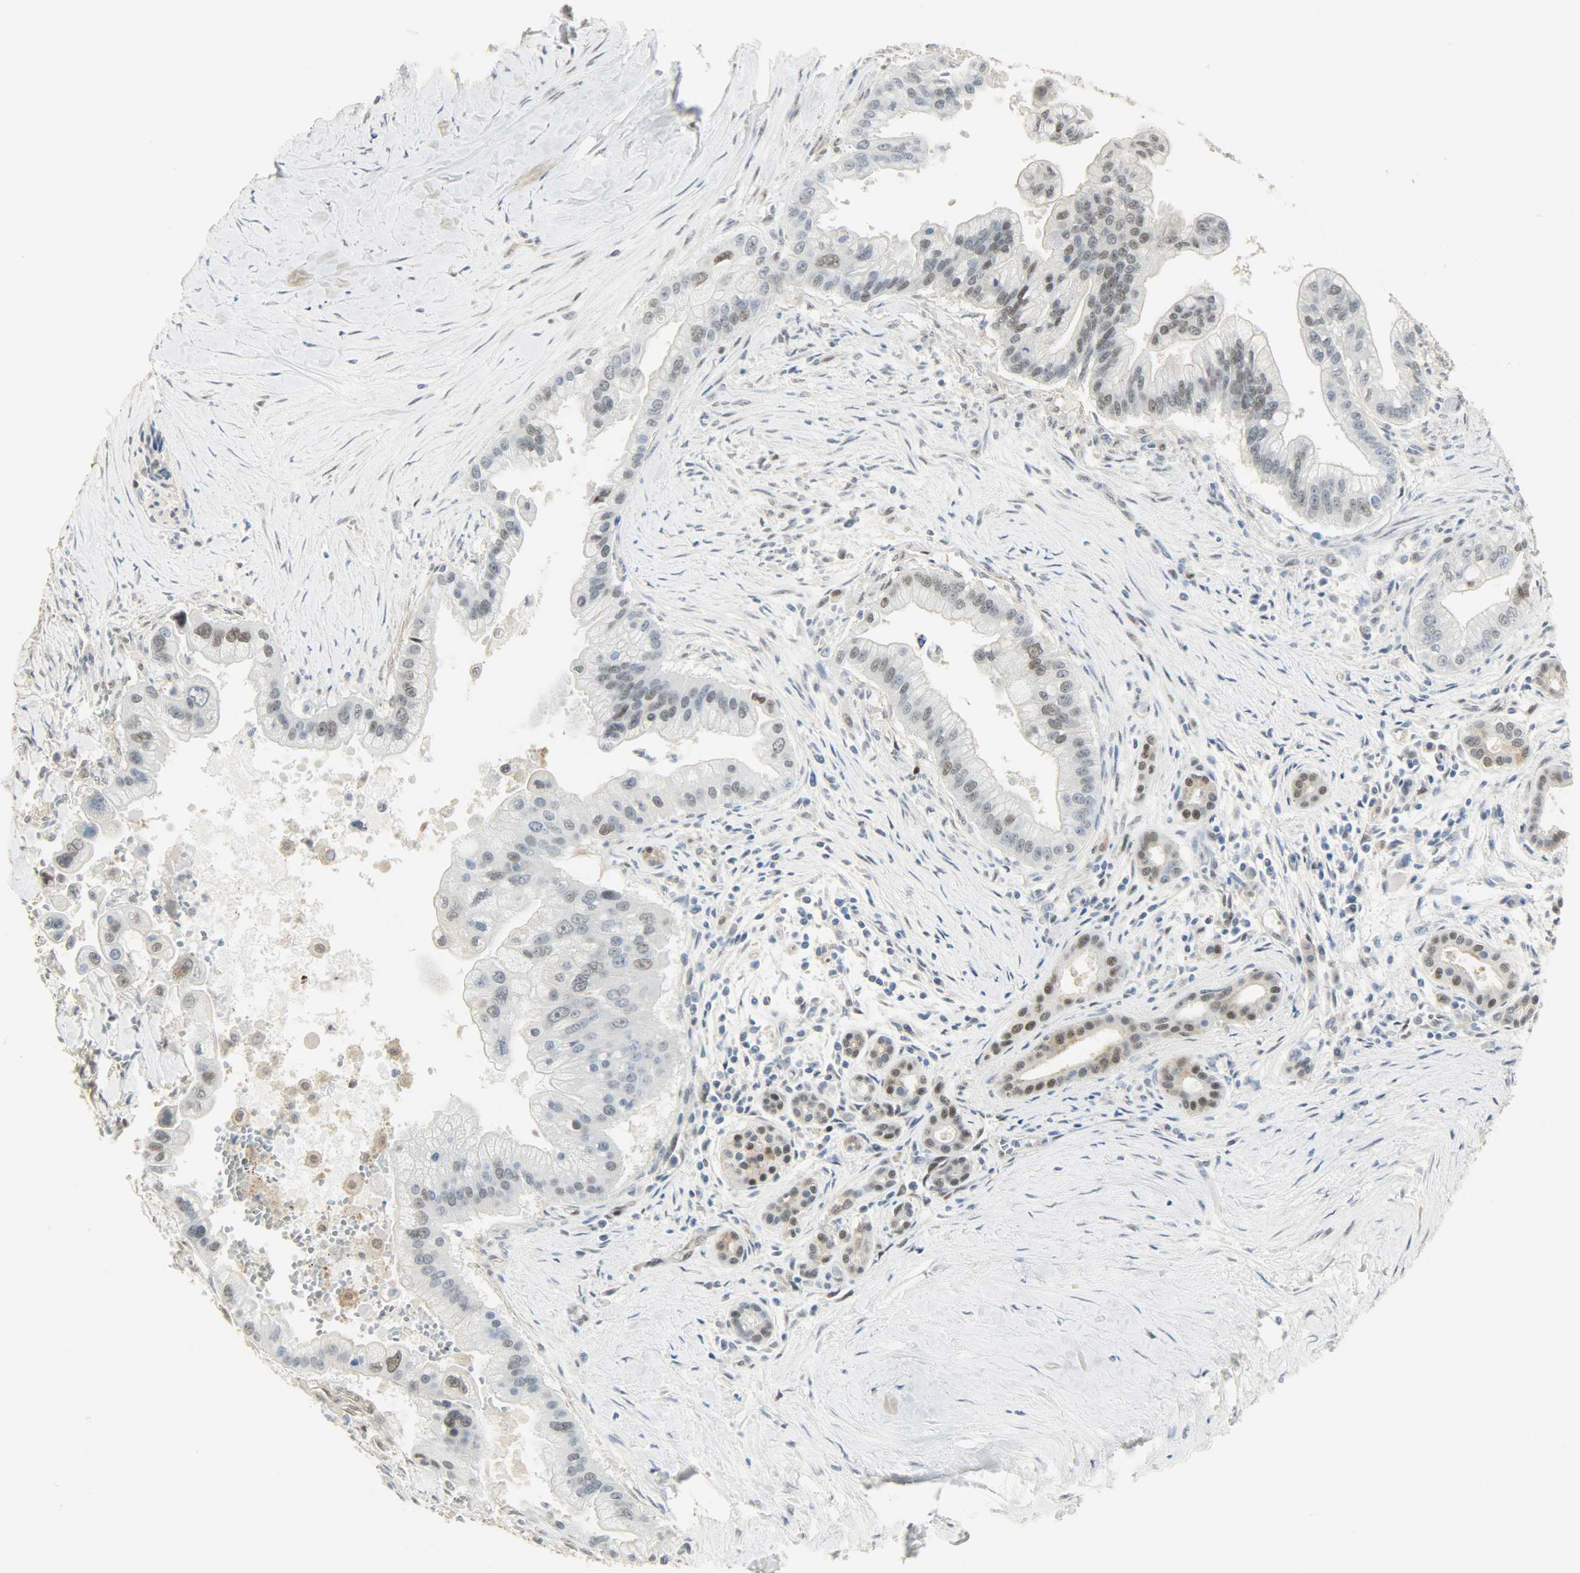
{"staining": {"intensity": "weak", "quantity": "25%-75%", "location": "nuclear"}, "tissue": "pancreatic cancer", "cell_type": "Tumor cells", "image_type": "cancer", "snomed": [{"axis": "morphology", "description": "Adenocarcinoma, NOS"}, {"axis": "topography", "description": "Pancreas"}], "caption": "Pancreatic cancer (adenocarcinoma) stained for a protein (brown) displays weak nuclear positive staining in about 25%-75% of tumor cells.", "gene": "NPEPL1", "patient": {"sex": "male", "age": 59}}